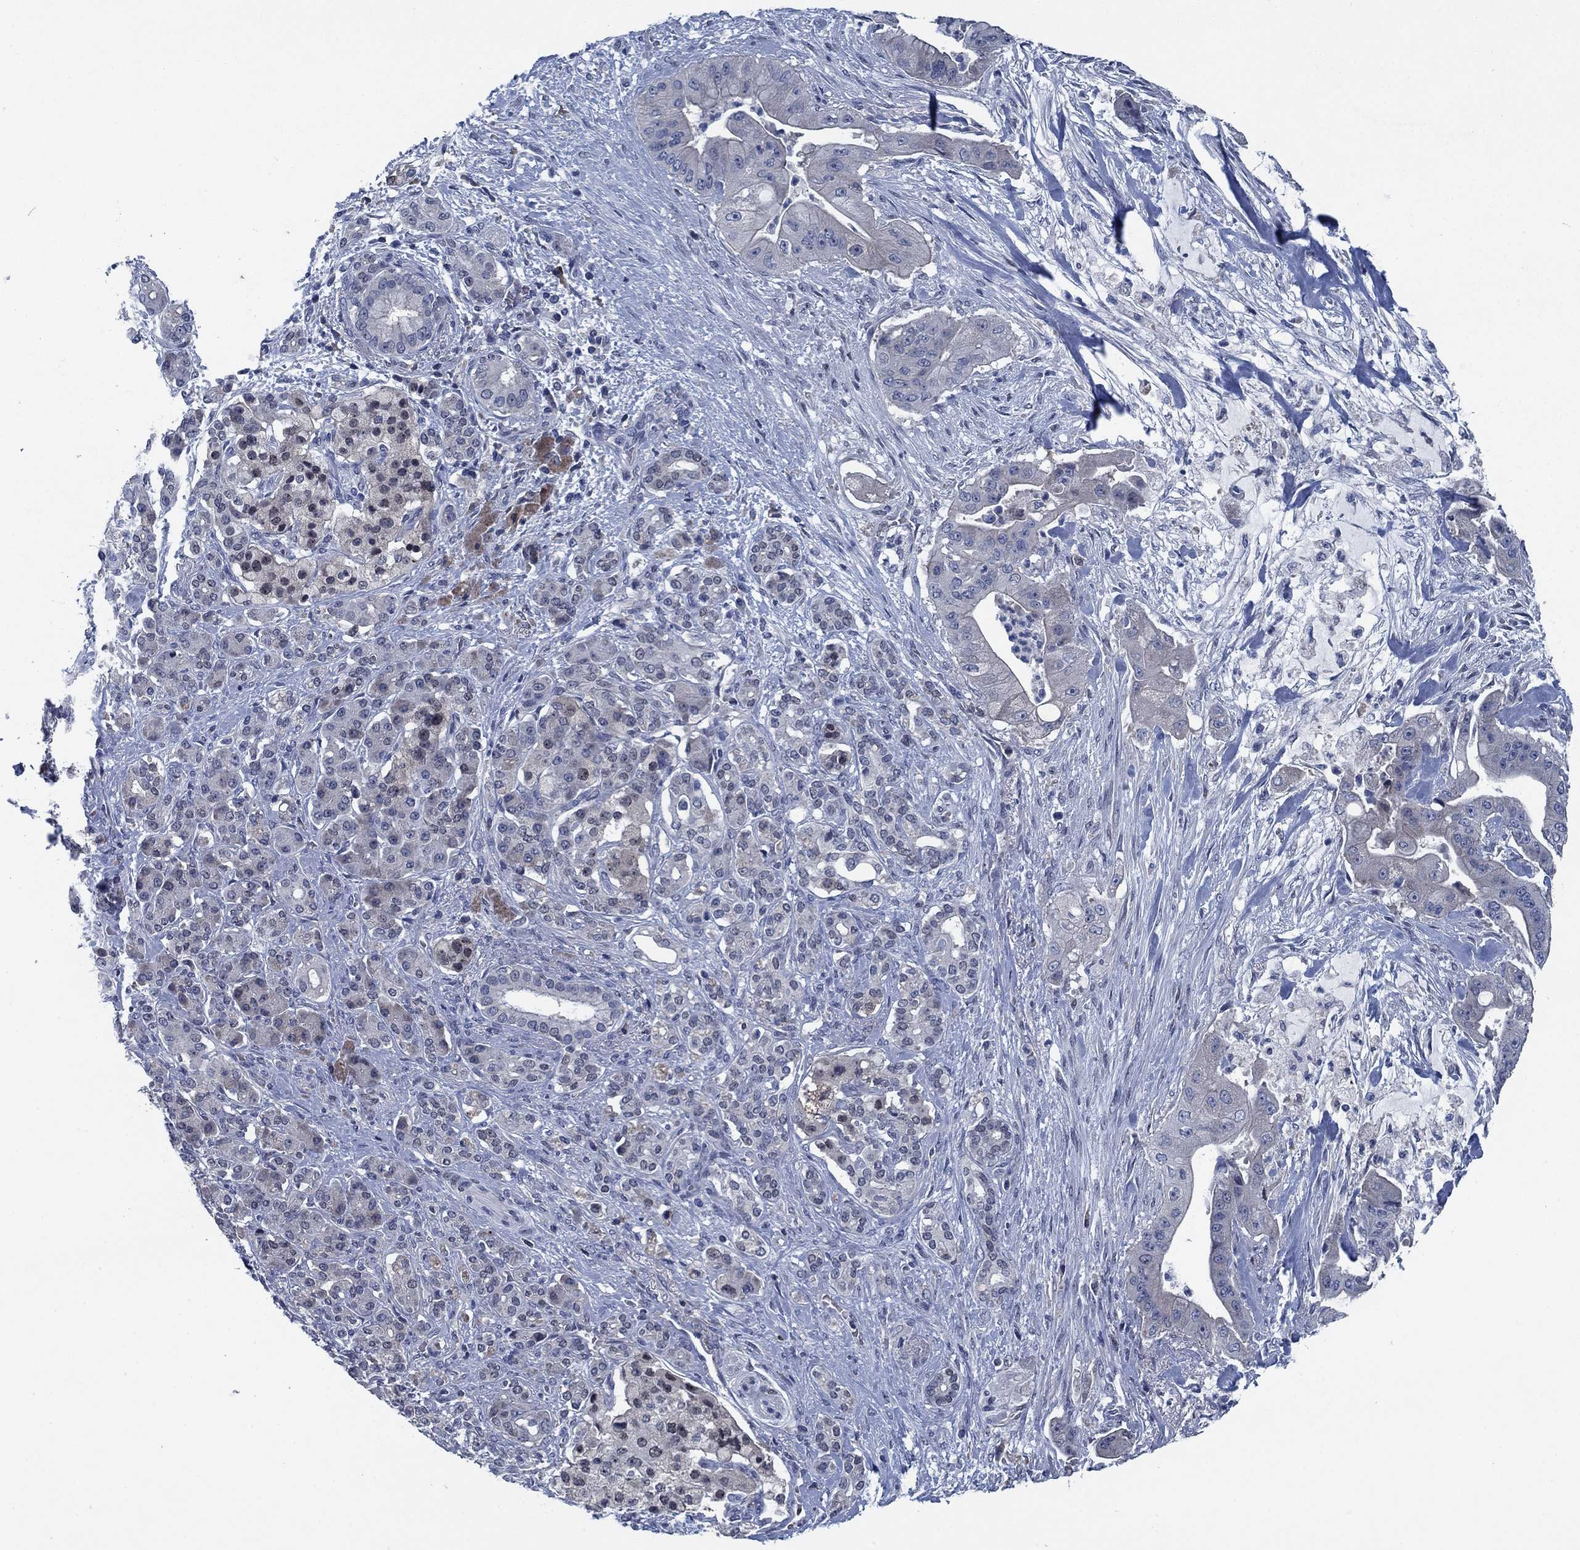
{"staining": {"intensity": "negative", "quantity": "none", "location": "none"}, "tissue": "pancreatic cancer", "cell_type": "Tumor cells", "image_type": "cancer", "snomed": [{"axis": "morphology", "description": "Normal tissue, NOS"}, {"axis": "morphology", "description": "Inflammation, NOS"}, {"axis": "morphology", "description": "Adenocarcinoma, NOS"}, {"axis": "topography", "description": "Pancreas"}], "caption": "Pancreatic cancer (adenocarcinoma) stained for a protein using immunohistochemistry reveals no staining tumor cells.", "gene": "PNMA8A", "patient": {"sex": "male", "age": 57}}